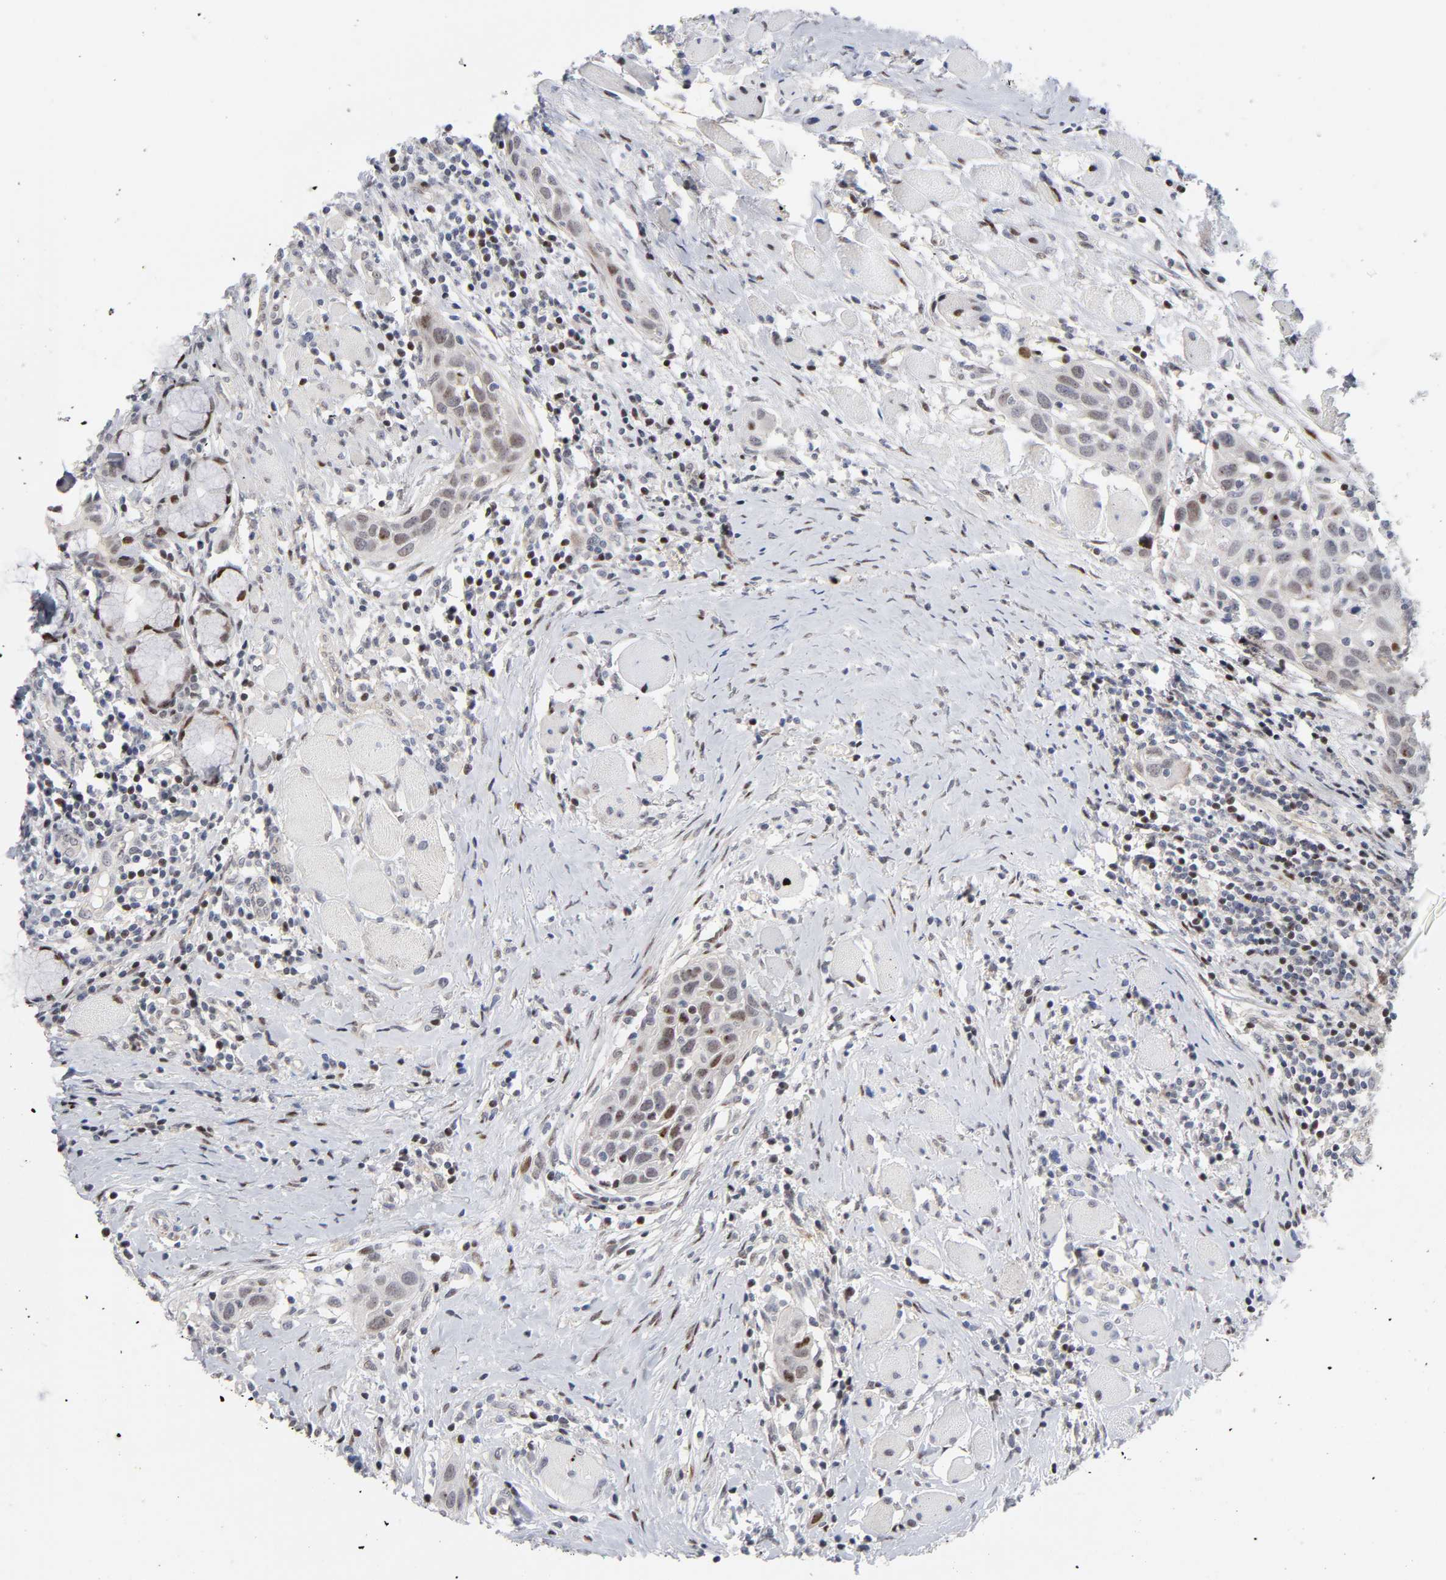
{"staining": {"intensity": "weak", "quantity": "25%-75%", "location": "nuclear"}, "tissue": "head and neck cancer", "cell_type": "Tumor cells", "image_type": "cancer", "snomed": [{"axis": "morphology", "description": "Squamous cell carcinoma, NOS"}, {"axis": "topography", "description": "Oral tissue"}, {"axis": "topography", "description": "Head-Neck"}], "caption": "This photomicrograph demonstrates immunohistochemistry staining of head and neck cancer (squamous cell carcinoma), with low weak nuclear positivity in about 25%-75% of tumor cells.", "gene": "STK38", "patient": {"sex": "female", "age": 50}}